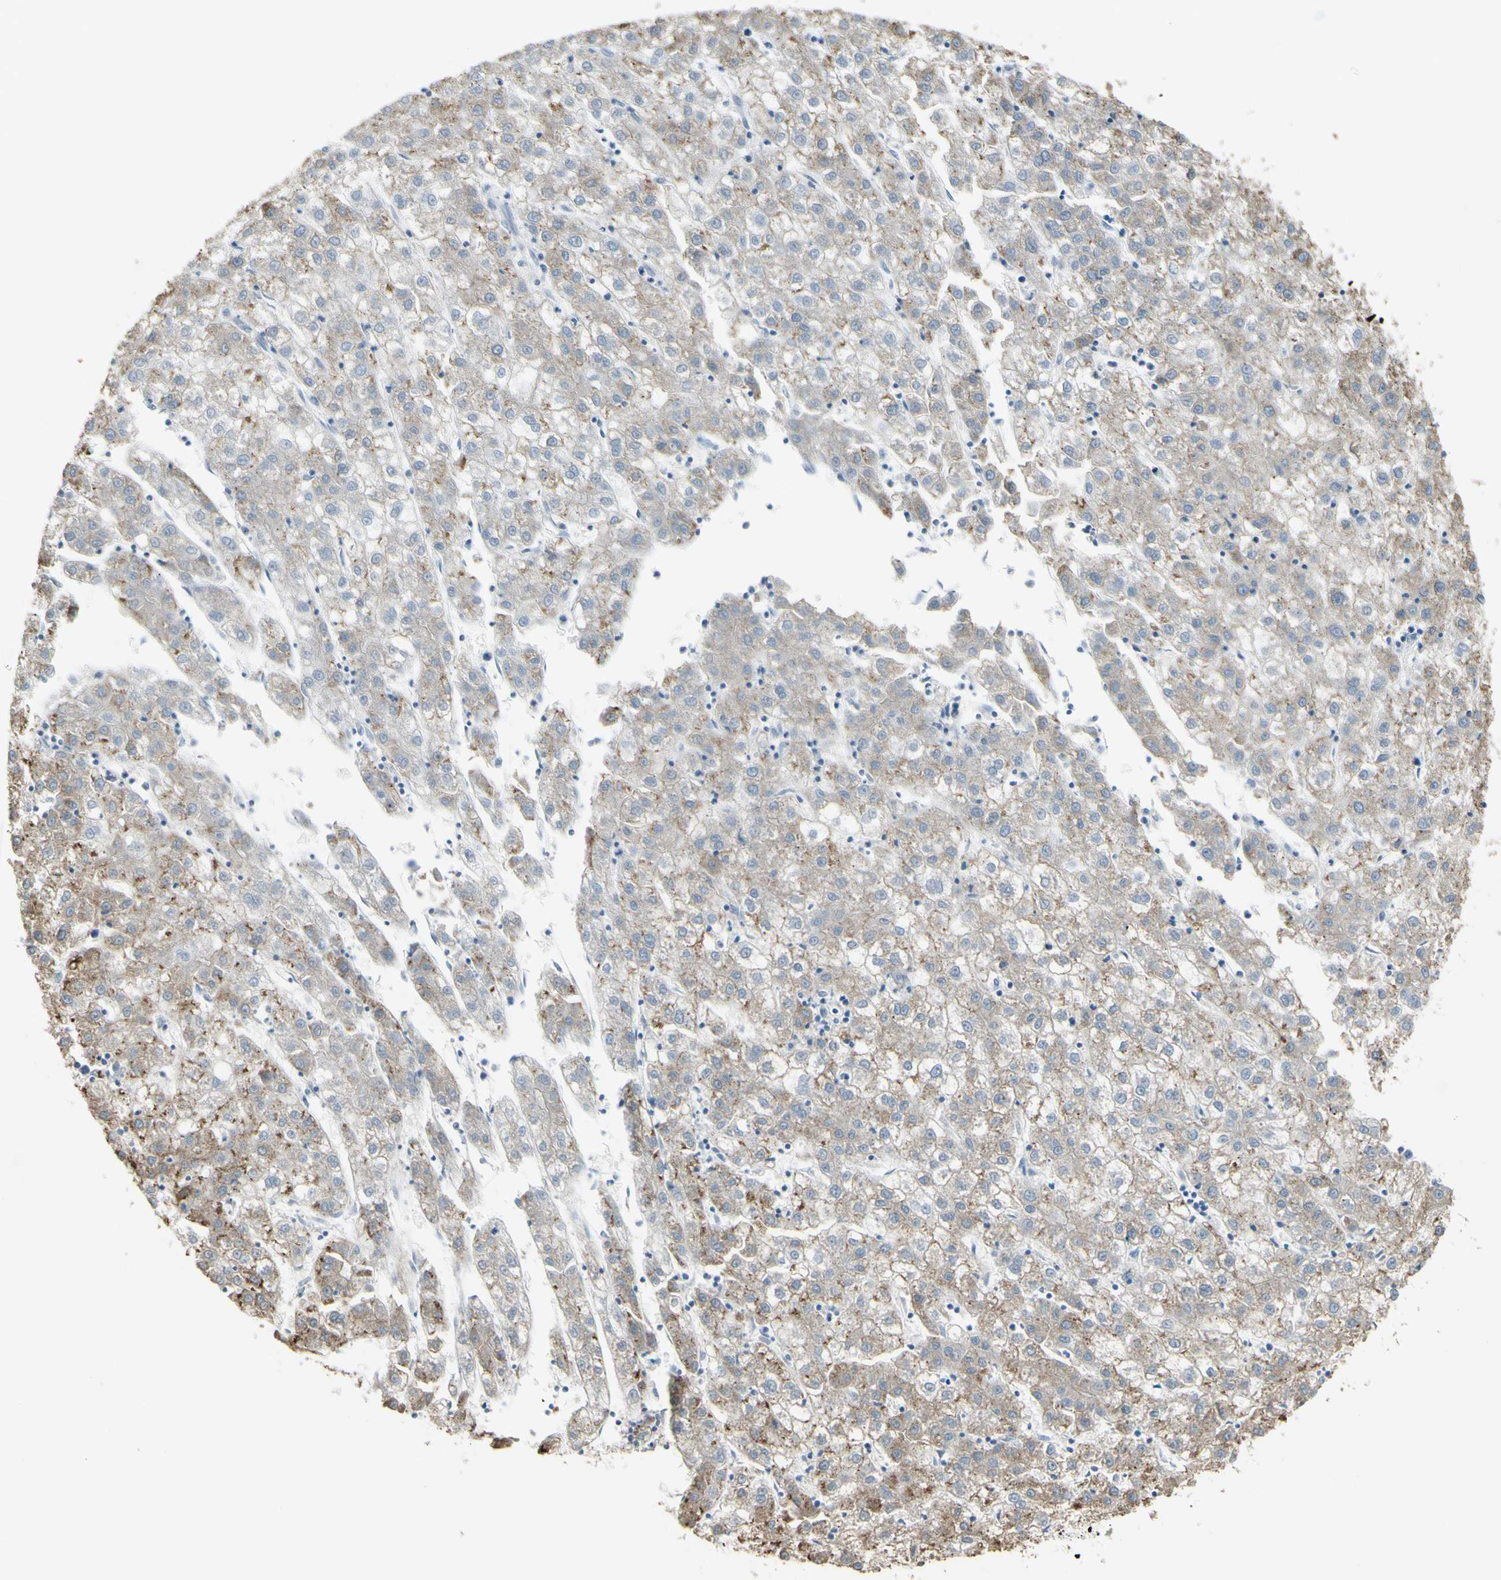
{"staining": {"intensity": "weak", "quantity": ">75%", "location": "cytoplasmic/membranous"}, "tissue": "liver cancer", "cell_type": "Tumor cells", "image_type": "cancer", "snomed": [{"axis": "morphology", "description": "Carcinoma, Hepatocellular, NOS"}, {"axis": "topography", "description": "Liver"}], "caption": "Protein expression analysis of human hepatocellular carcinoma (liver) reveals weak cytoplasmic/membranous positivity in approximately >75% of tumor cells.", "gene": "NCBP2L", "patient": {"sex": "male", "age": 72}}